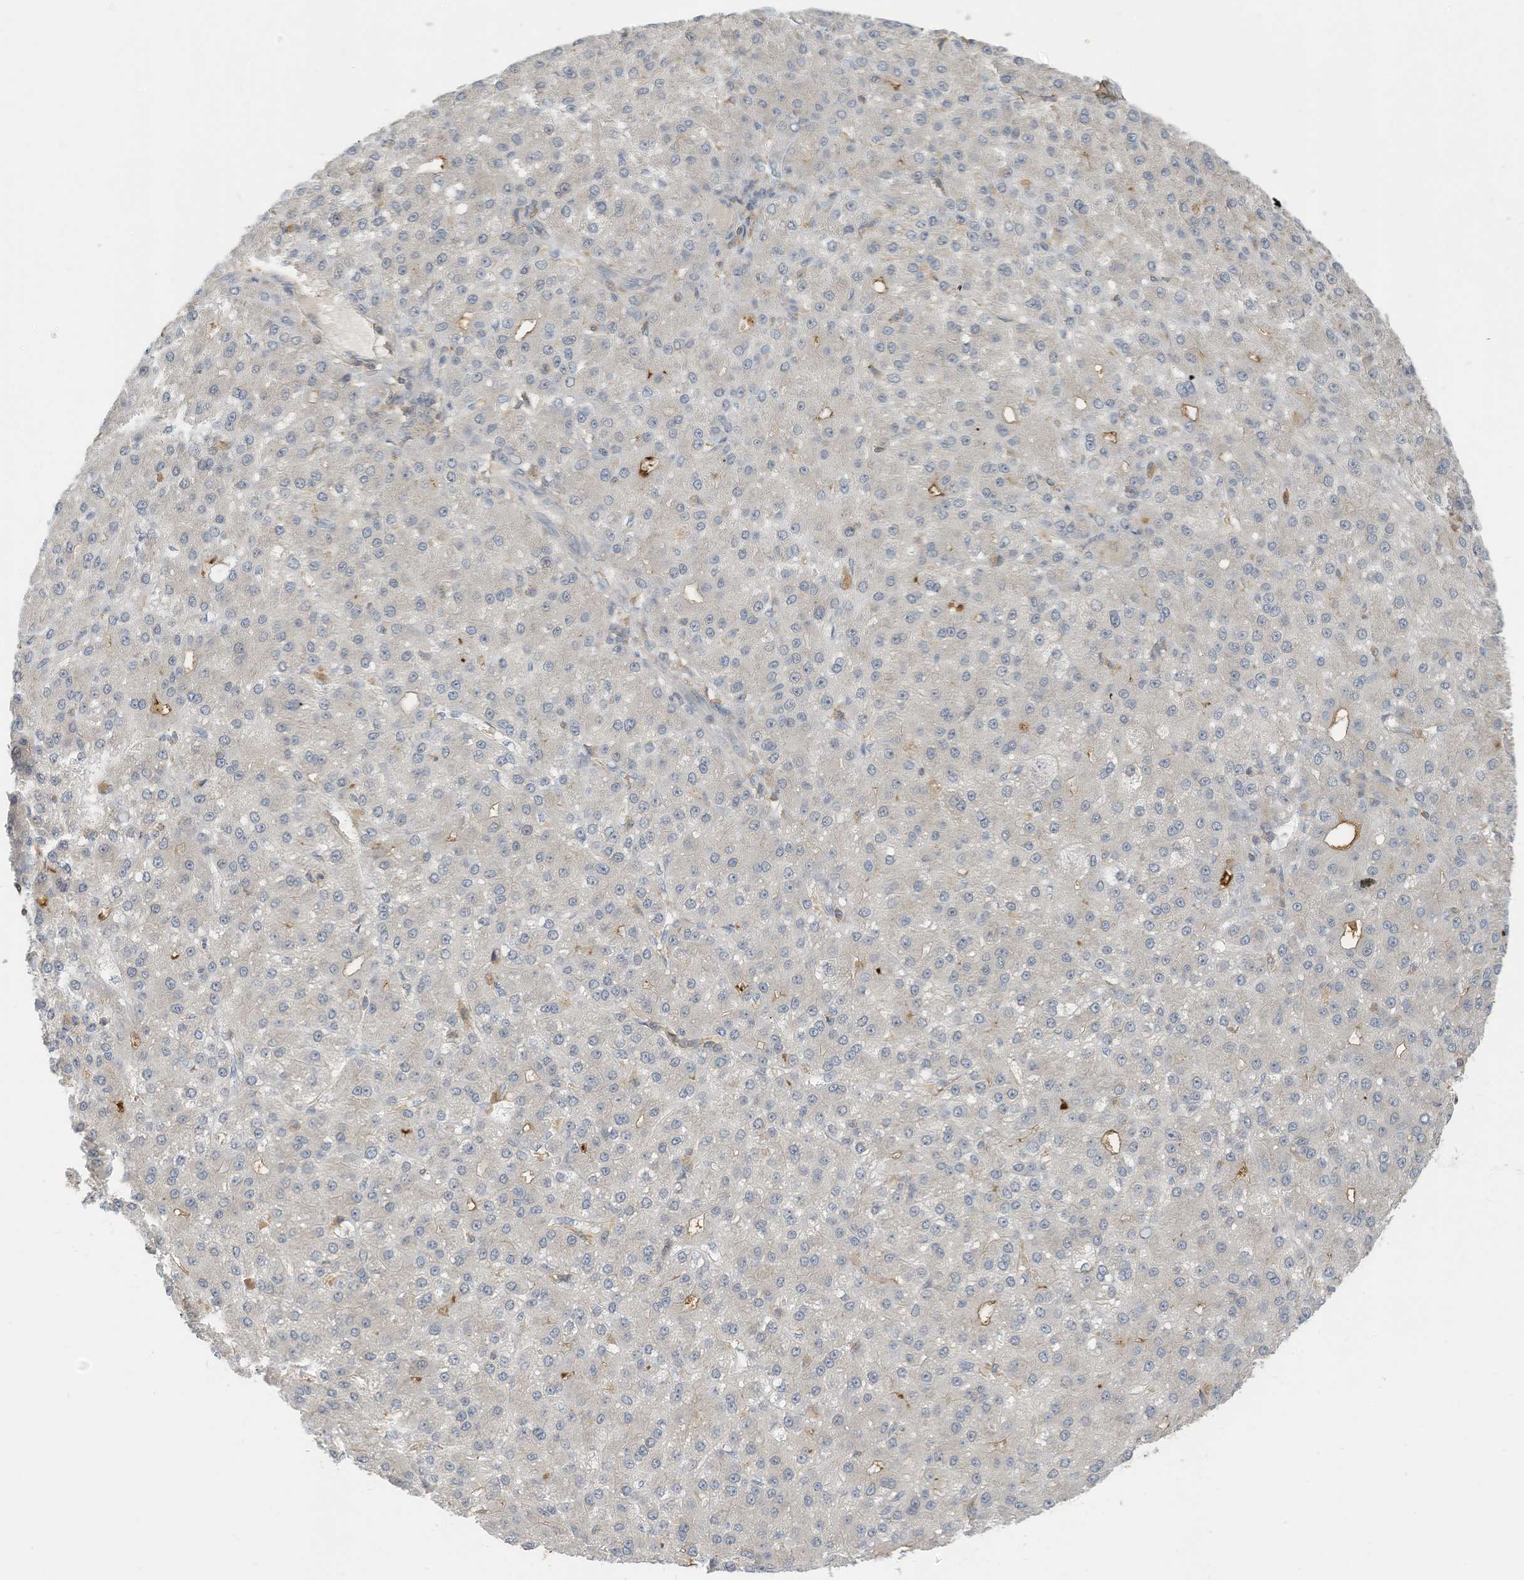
{"staining": {"intensity": "negative", "quantity": "none", "location": "none"}, "tissue": "liver cancer", "cell_type": "Tumor cells", "image_type": "cancer", "snomed": [{"axis": "morphology", "description": "Carcinoma, Hepatocellular, NOS"}, {"axis": "topography", "description": "Liver"}], "caption": "The IHC histopathology image has no significant staining in tumor cells of liver cancer tissue.", "gene": "SLFN14", "patient": {"sex": "male", "age": 67}}